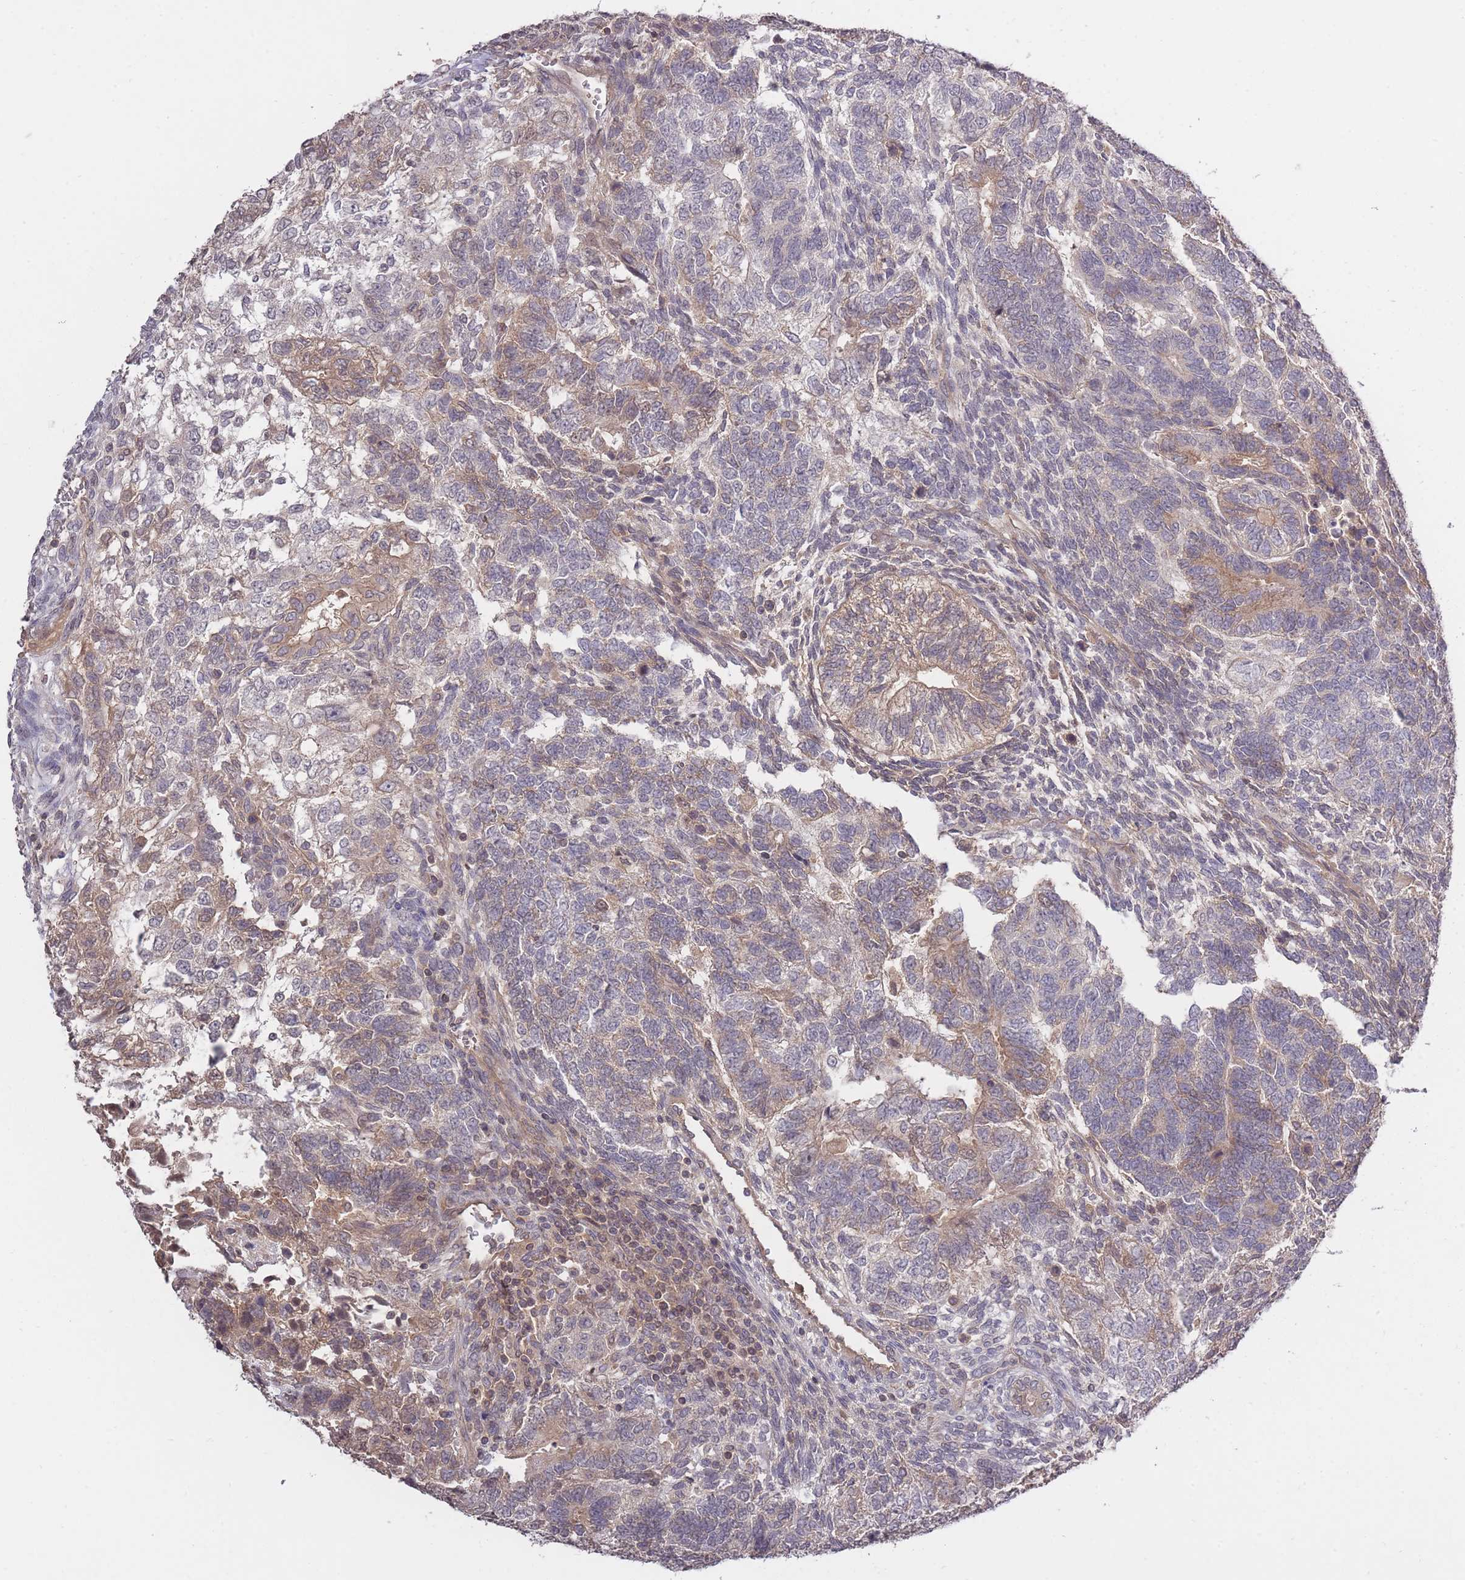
{"staining": {"intensity": "weak", "quantity": "25%-75%", "location": "cytoplasmic/membranous"}, "tissue": "testis cancer", "cell_type": "Tumor cells", "image_type": "cancer", "snomed": [{"axis": "morphology", "description": "Carcinoma, Embryonal, NOS"}, {"axis": "topography", "description": "Testis"}], "caption": "Immunohistochemical staining of testis embryonal carcinoma reveals low levels of weak cytoplasmic/membranous staining in approximately 25%-75% of tumor cells.", "gene": "ADCYAP1R1", "patient": {"sex": "male", "age": 23}}